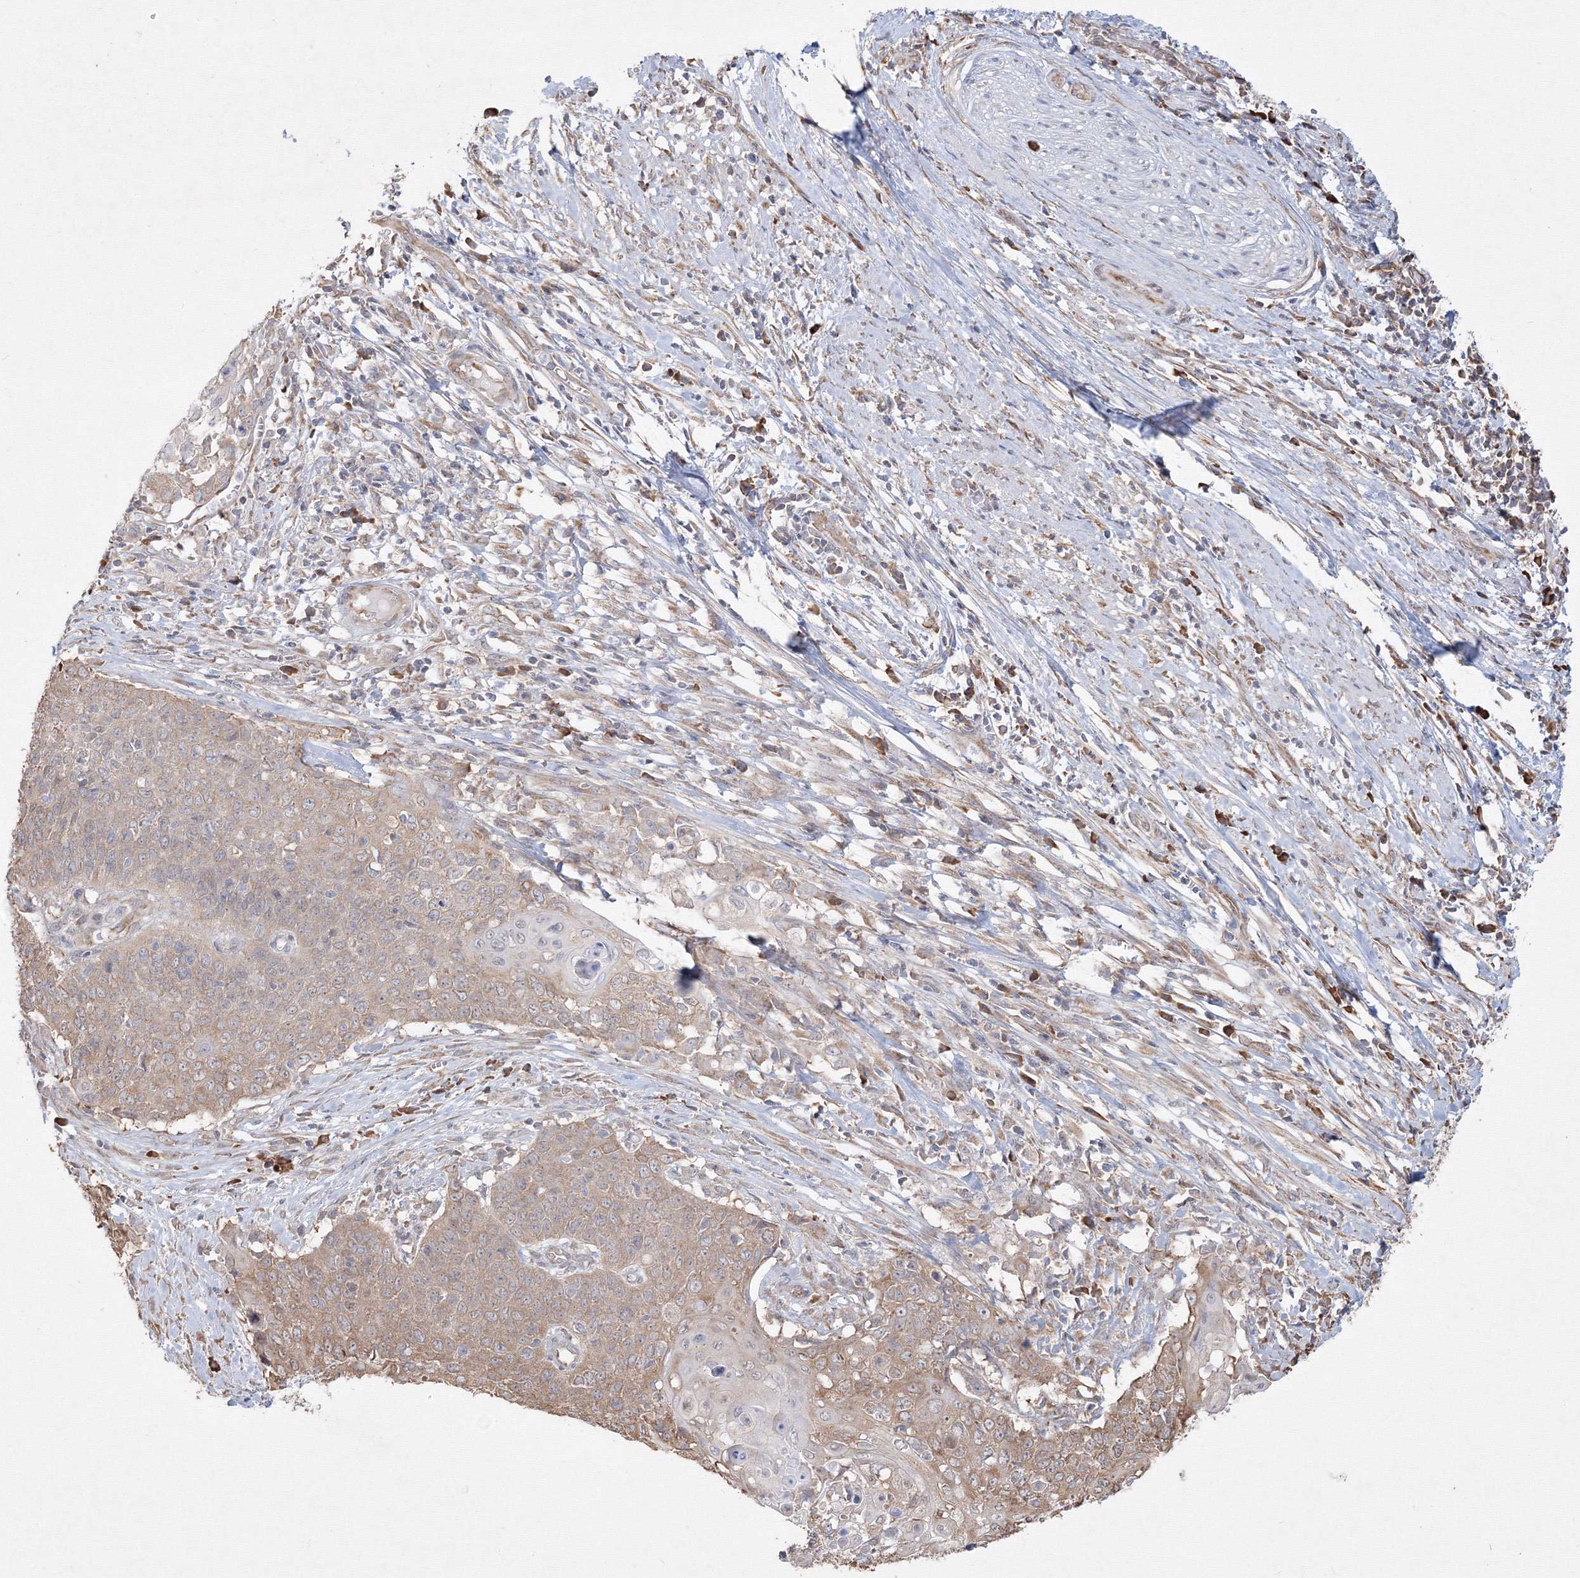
{"staining": {"intensity": "weak", "quantity": ">75%", "location": "cytoplasmic/membranous"}, "tissue": "cervical cancer", "cell_type": "Tumor cells", "image_type": "cancer", "snomed": [{"axis": "morphology", "description": "Squamous cell carcinoma, NOS"}, {"axis": "topography", "description": "Cervix"}], "caption": "A histopathology image of human cervical squamous cell carcinoma stained for a protein demonstrates weak cytoplasmic/membranous brown staining in tumor cells.", "gene": "FBXL8", "patient": {"sex": "female", "age": 39}}